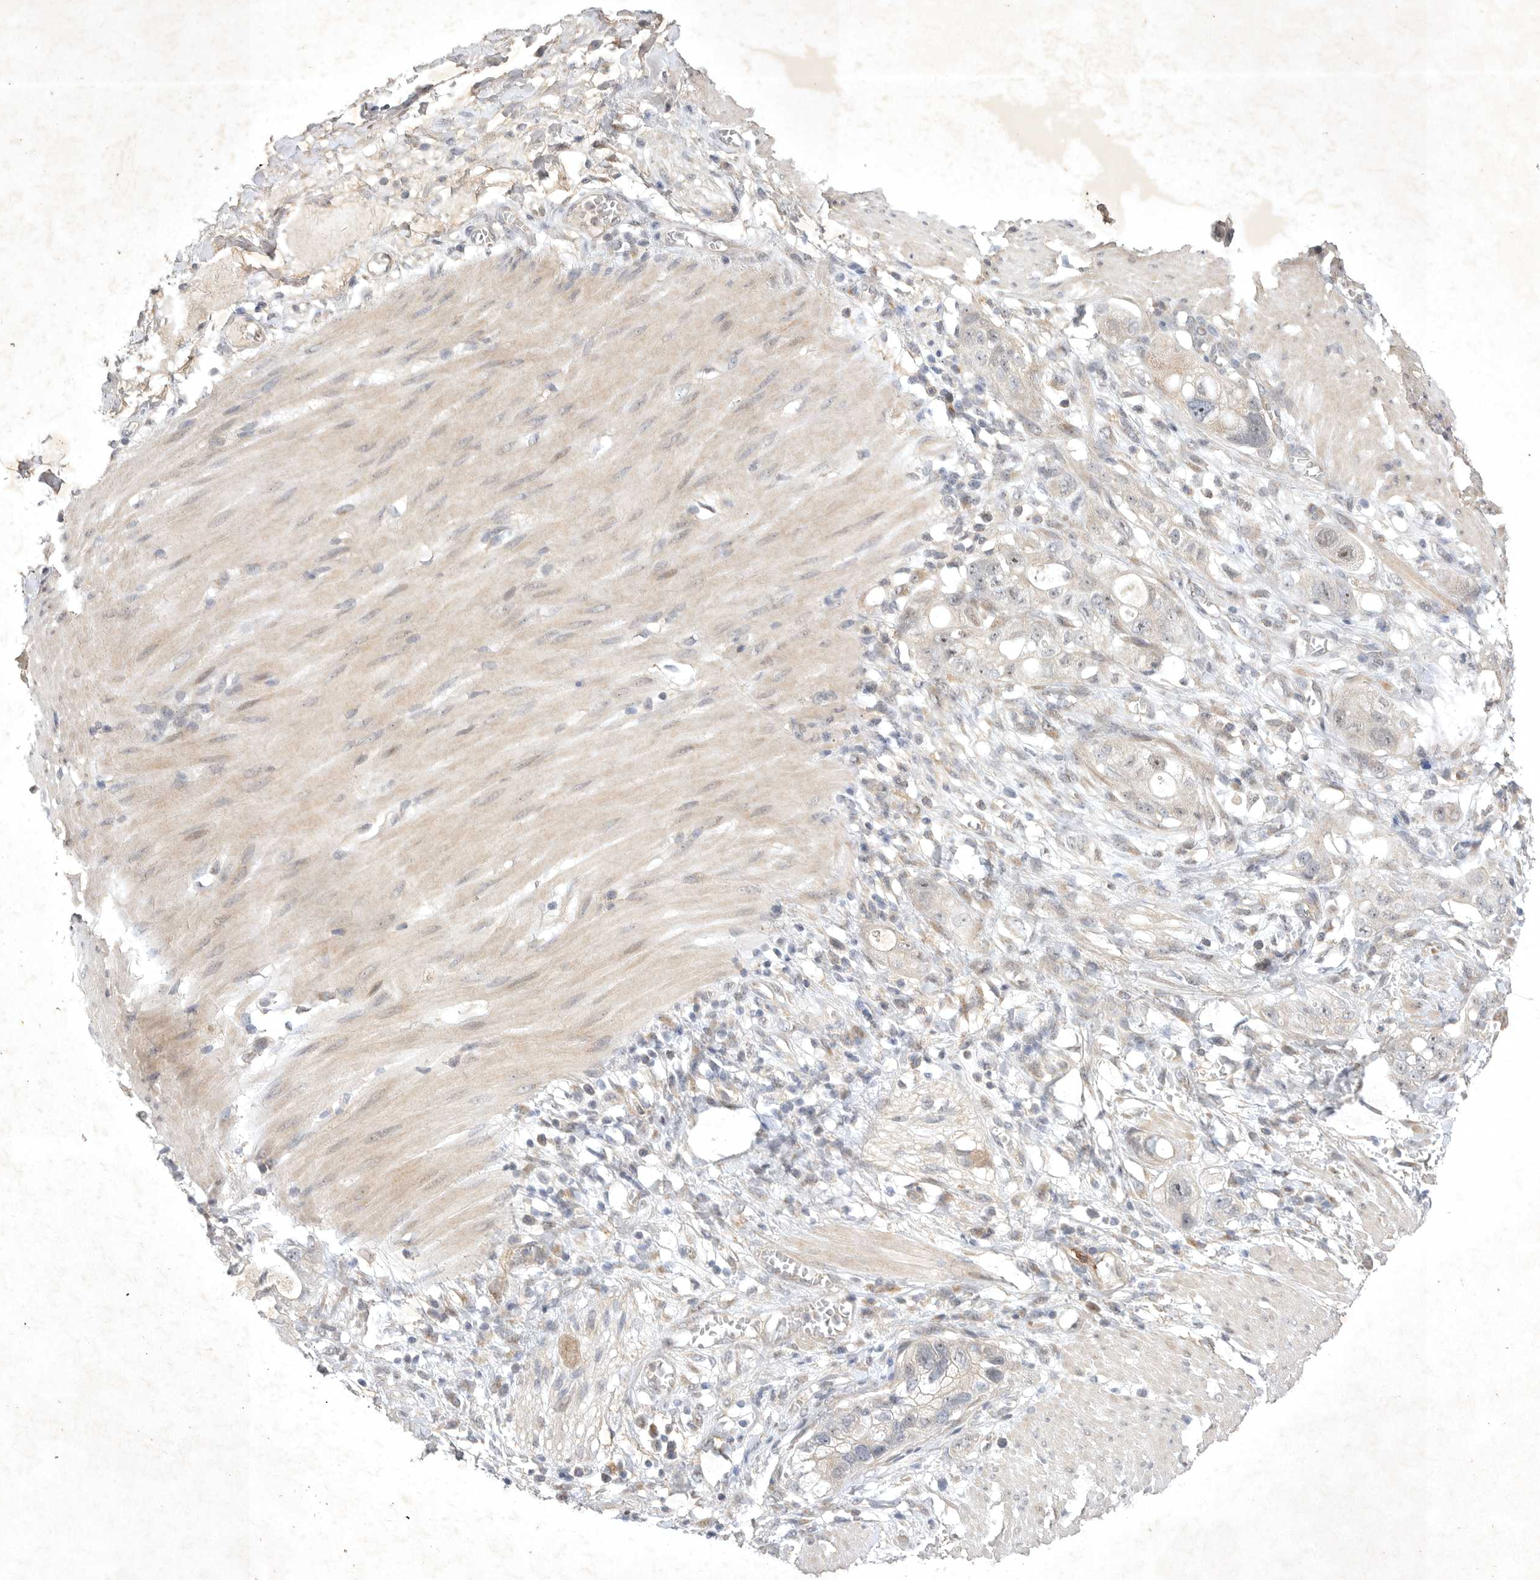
{"staining": {"intensity": "weak", "quantity": "<25%", "location": "cytoplasmic/membranous"}, "tissue": "stomach cancer", "cell_type": "Tumor cells", "image_type": "cancer", "snomed": [{"axis": "morphology", "description": "Adenocarcinoma, NOS"}, {"axis": "topography", "description": "Stomach"}, {"axis": "topography", "description": "Stomach, lower"}], "caption": "Protein analysis of stomach adenocarcinoma demonstrates no significant staining in tumor cells.", "gene": "PTPDC1", "patient": {"sex": "female", "age": 48}}